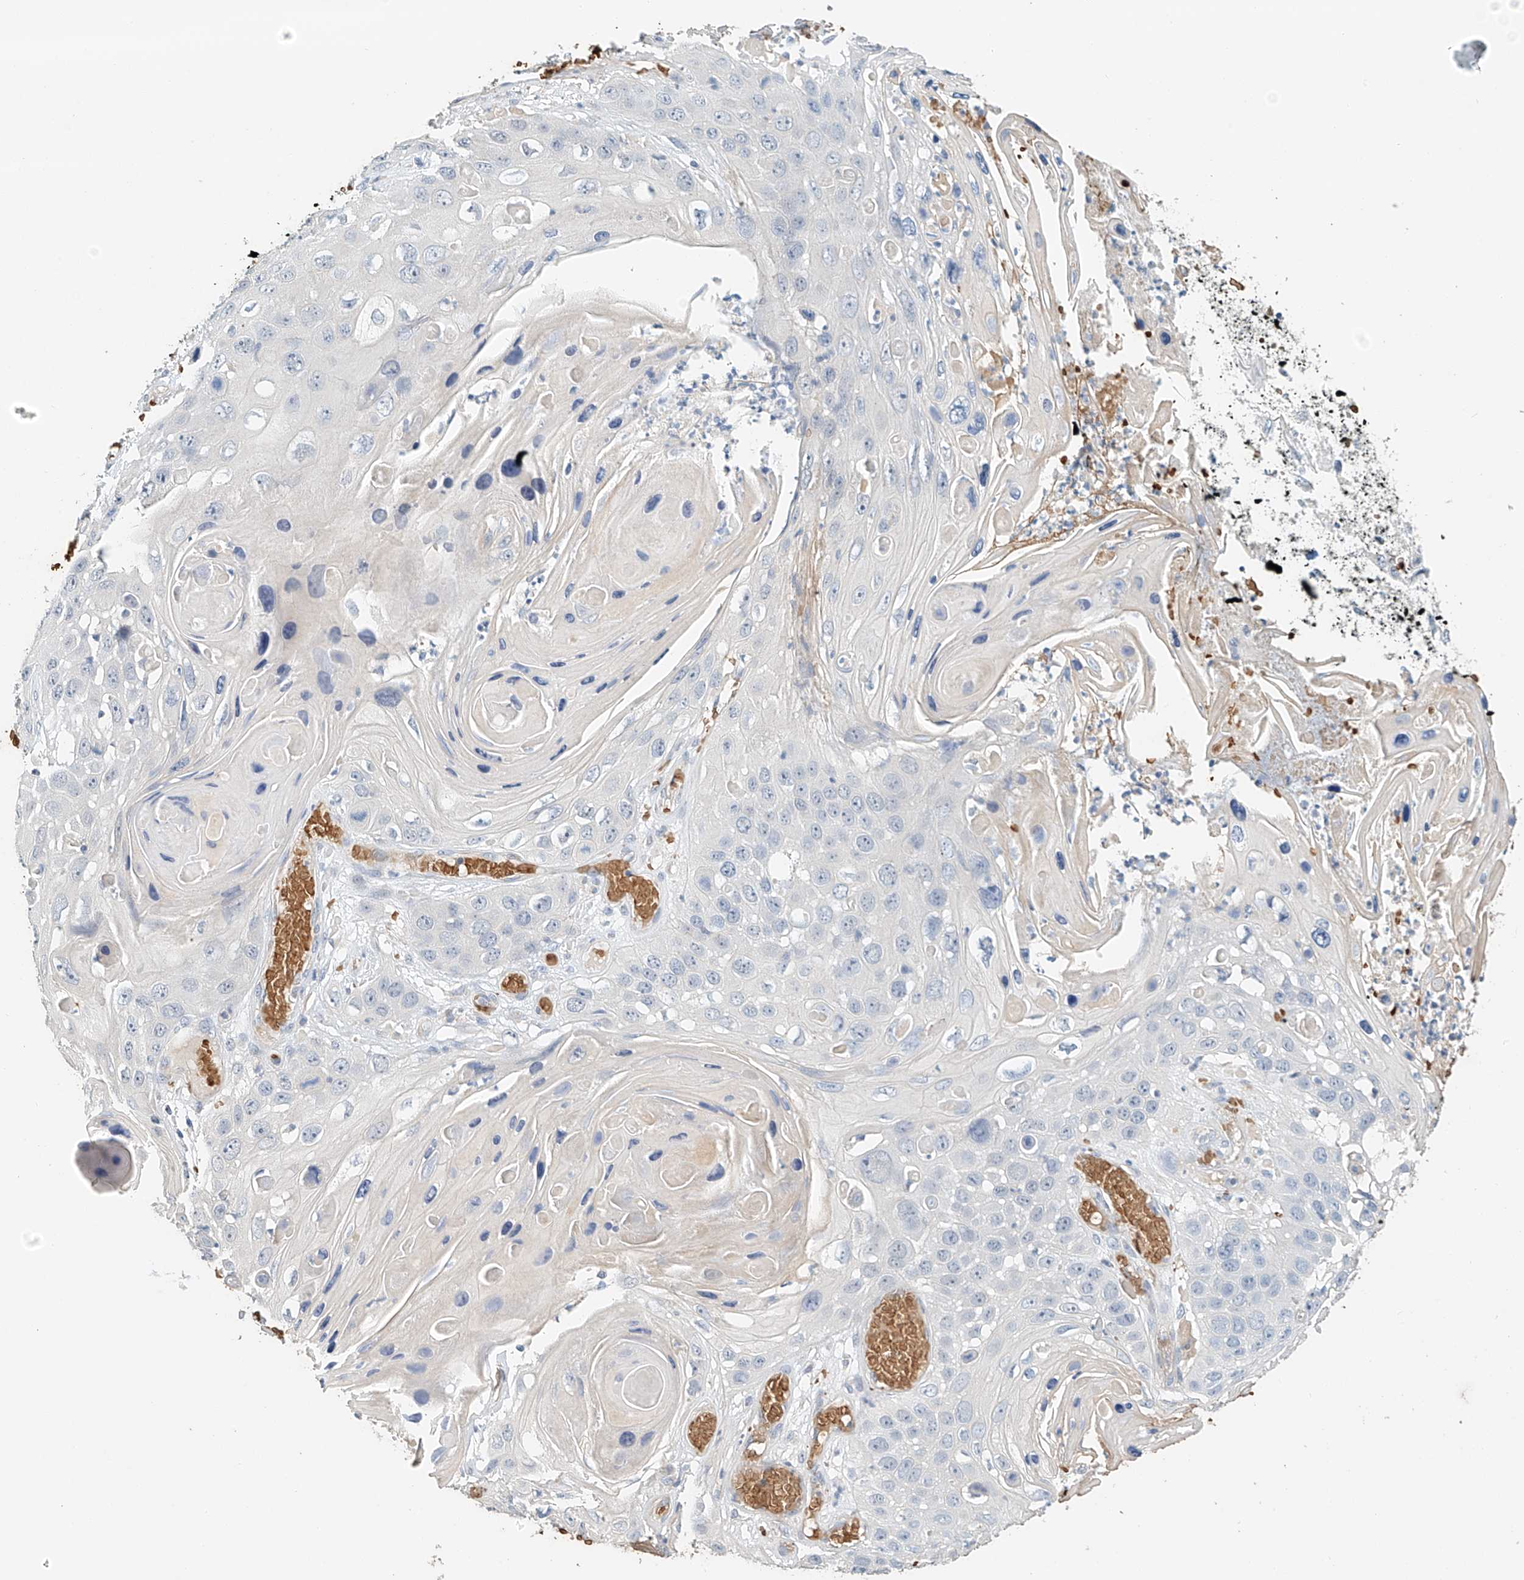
{"staining": {"intensity": "negative", "quantity": "none", "location": "none"}, "tissue": "skin cancer", "cell_type": "Tumor cells", "image_type": "cancer", "snomed": [{"axis": "morphology", "description": "Squamous cell carcinoma, NOS"}, {"axis": "topography", "description": "Skin"}], "caption": "Tumor cells show no significant positivity in skin cancer (squamous cell carcinoma).", "gene": "RCAN3", "patient": {"sex": "male", "age": 55}}